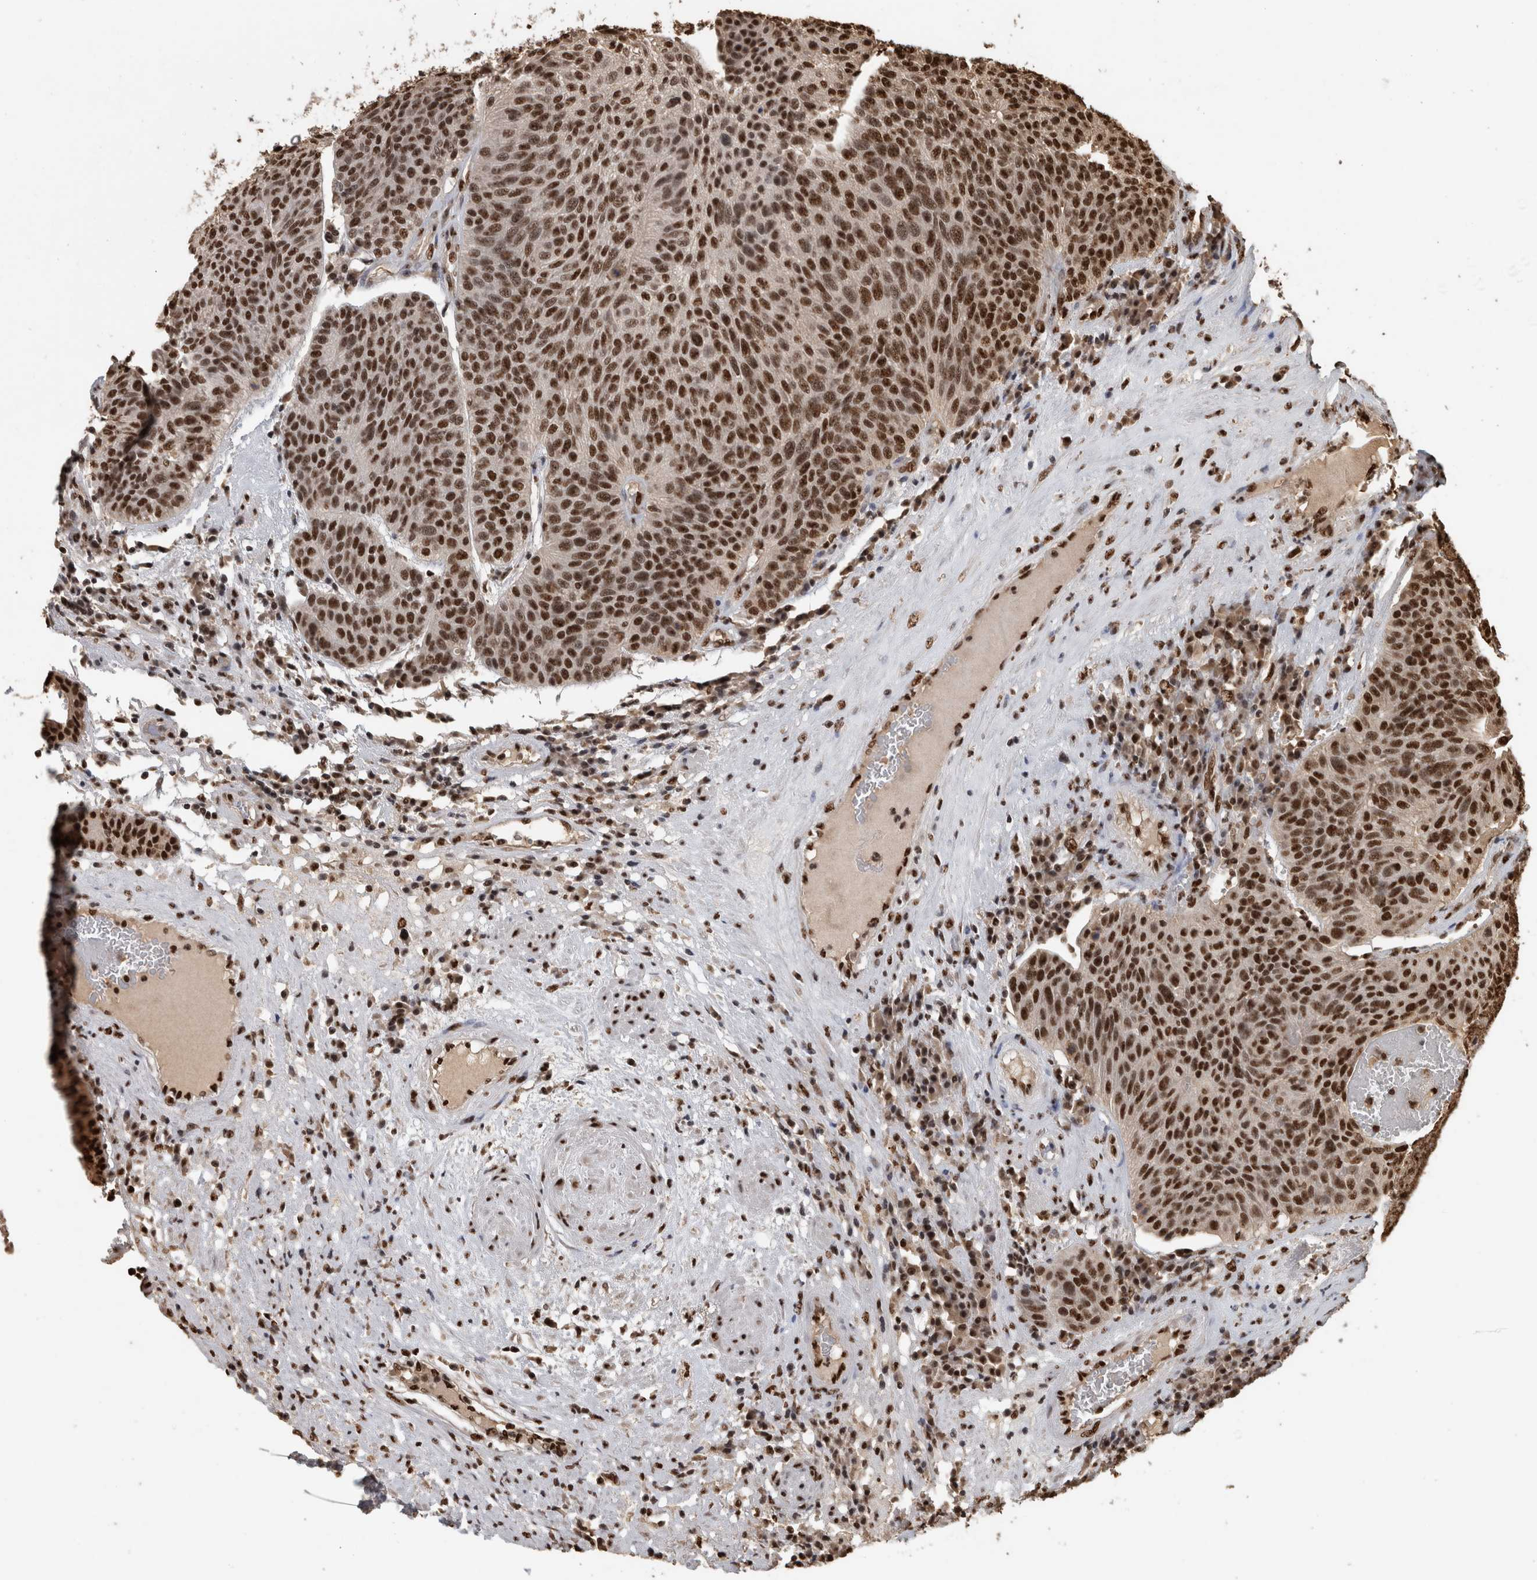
{"staining": {"intensity": "strong", "quantity": ">75%", "location": "nuclear"}, "tissue": "urothelial cancer", "cell_type": "Tumor cells", "image_type": "cancer", "snomed": [{"axis": "morphology", "description": "Urothelial carcinoma, High grade"}, {"axis": "topography", "description": "Urinary bladder"}], "caption": "Immunohistochemistry of urothelial carcinoma (high-grade) demonstrates high levels of strong nuclear staining in approximately >75% of tumor cells.", "gene": "RAD50", "patient": {"sex": "male", "age": 66}}